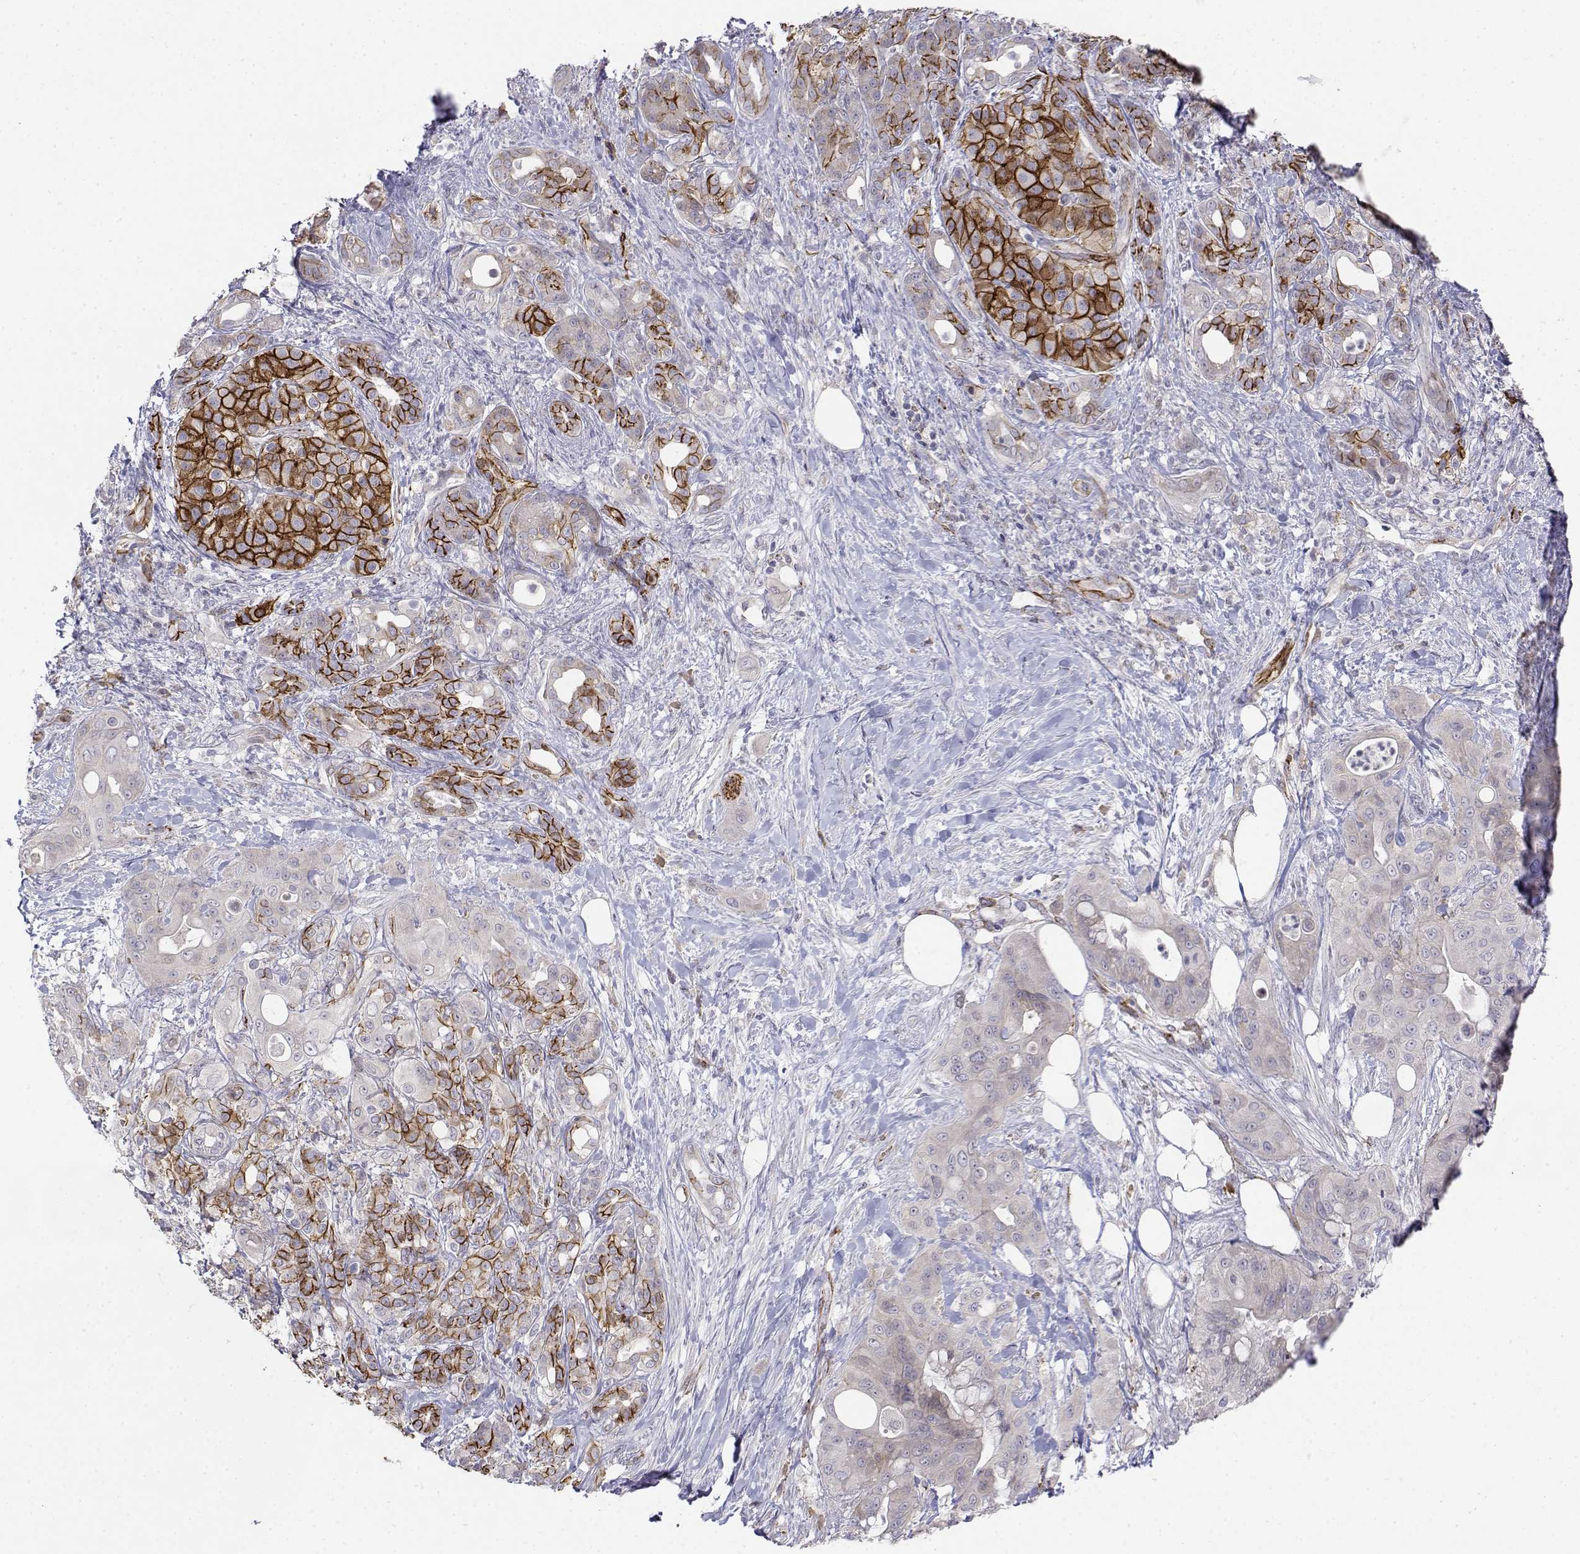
{"staining": {"intensity": "strong", "quantity": "<25%", "location": "cytoplasmic/membranous"}, "tissue": "pancreatic cancer", "cell_type": "Tumor cells", "image_type": "cancer", "snomed": [{"axis": "morphology", "description": "Adenocarcinoma, NOS"}, {"axis": "topography", "description": "Pancreas"}], "caption": "Protein positivity by immunohistochemistry demonstrates strong cytoplasmic/membranous positivity in approximately <25% of tumor cells in pancreatic cancer (adenocarcinoma).", "gene": "CADM1", "patient": {"sex": "male", "age": 71}}